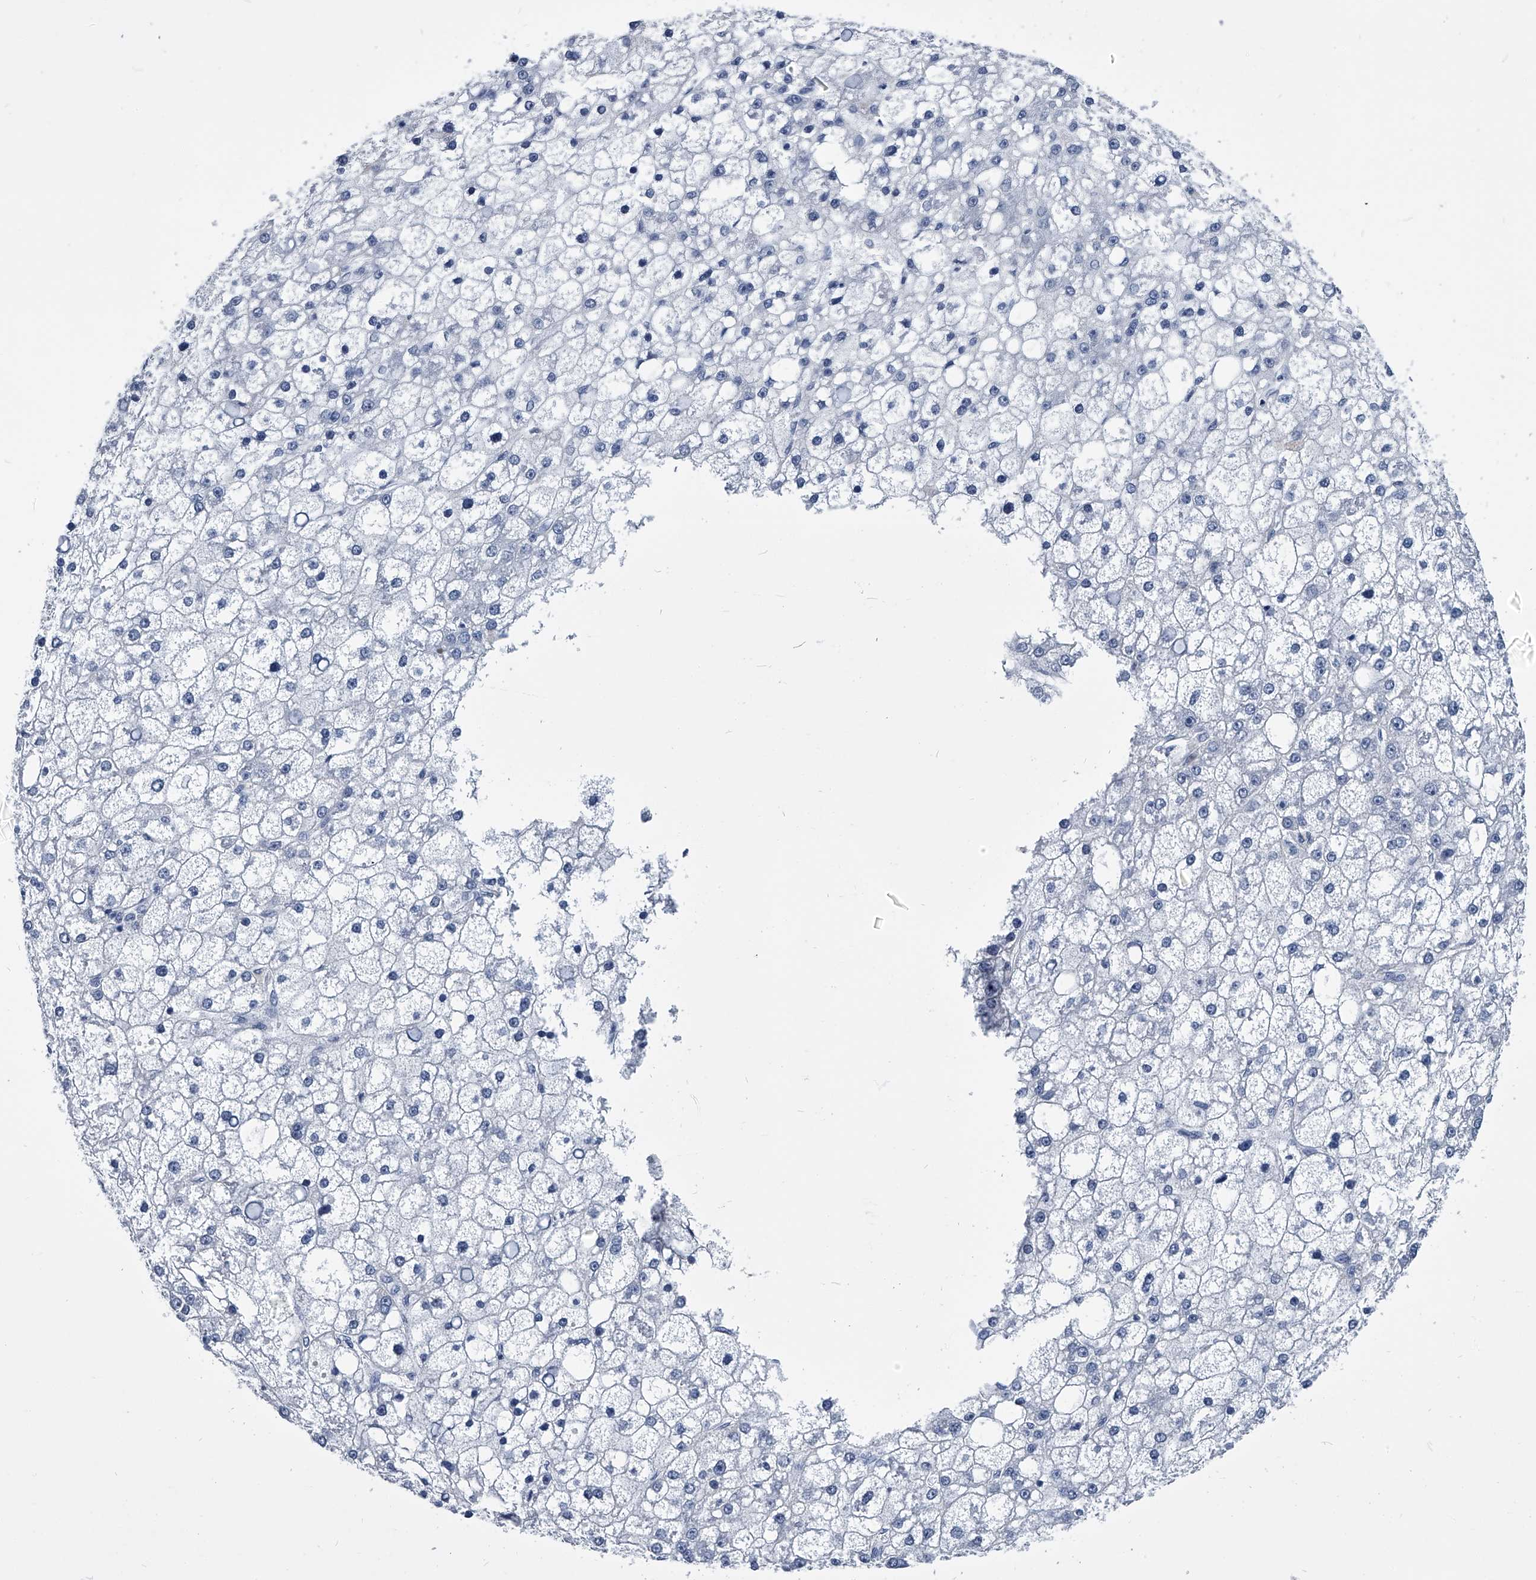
{"staining": {"intensity": "negative", "quantity": "none", "location": "none"}, "tissue": "liver cancer", "cell_type": "Tumor cells", "image_type": "cancer", "snomed": [{"axis": "morphology", "description": "Carcinoma, Hepatocellular, NOS"}, {"axis": "topography", "description": "Liver"}], "caption": "Tumor cells are negative for brown protein staining in liver cancer.", "gene": "PDXK", "patient": {"sex": "male", "age": 67}}